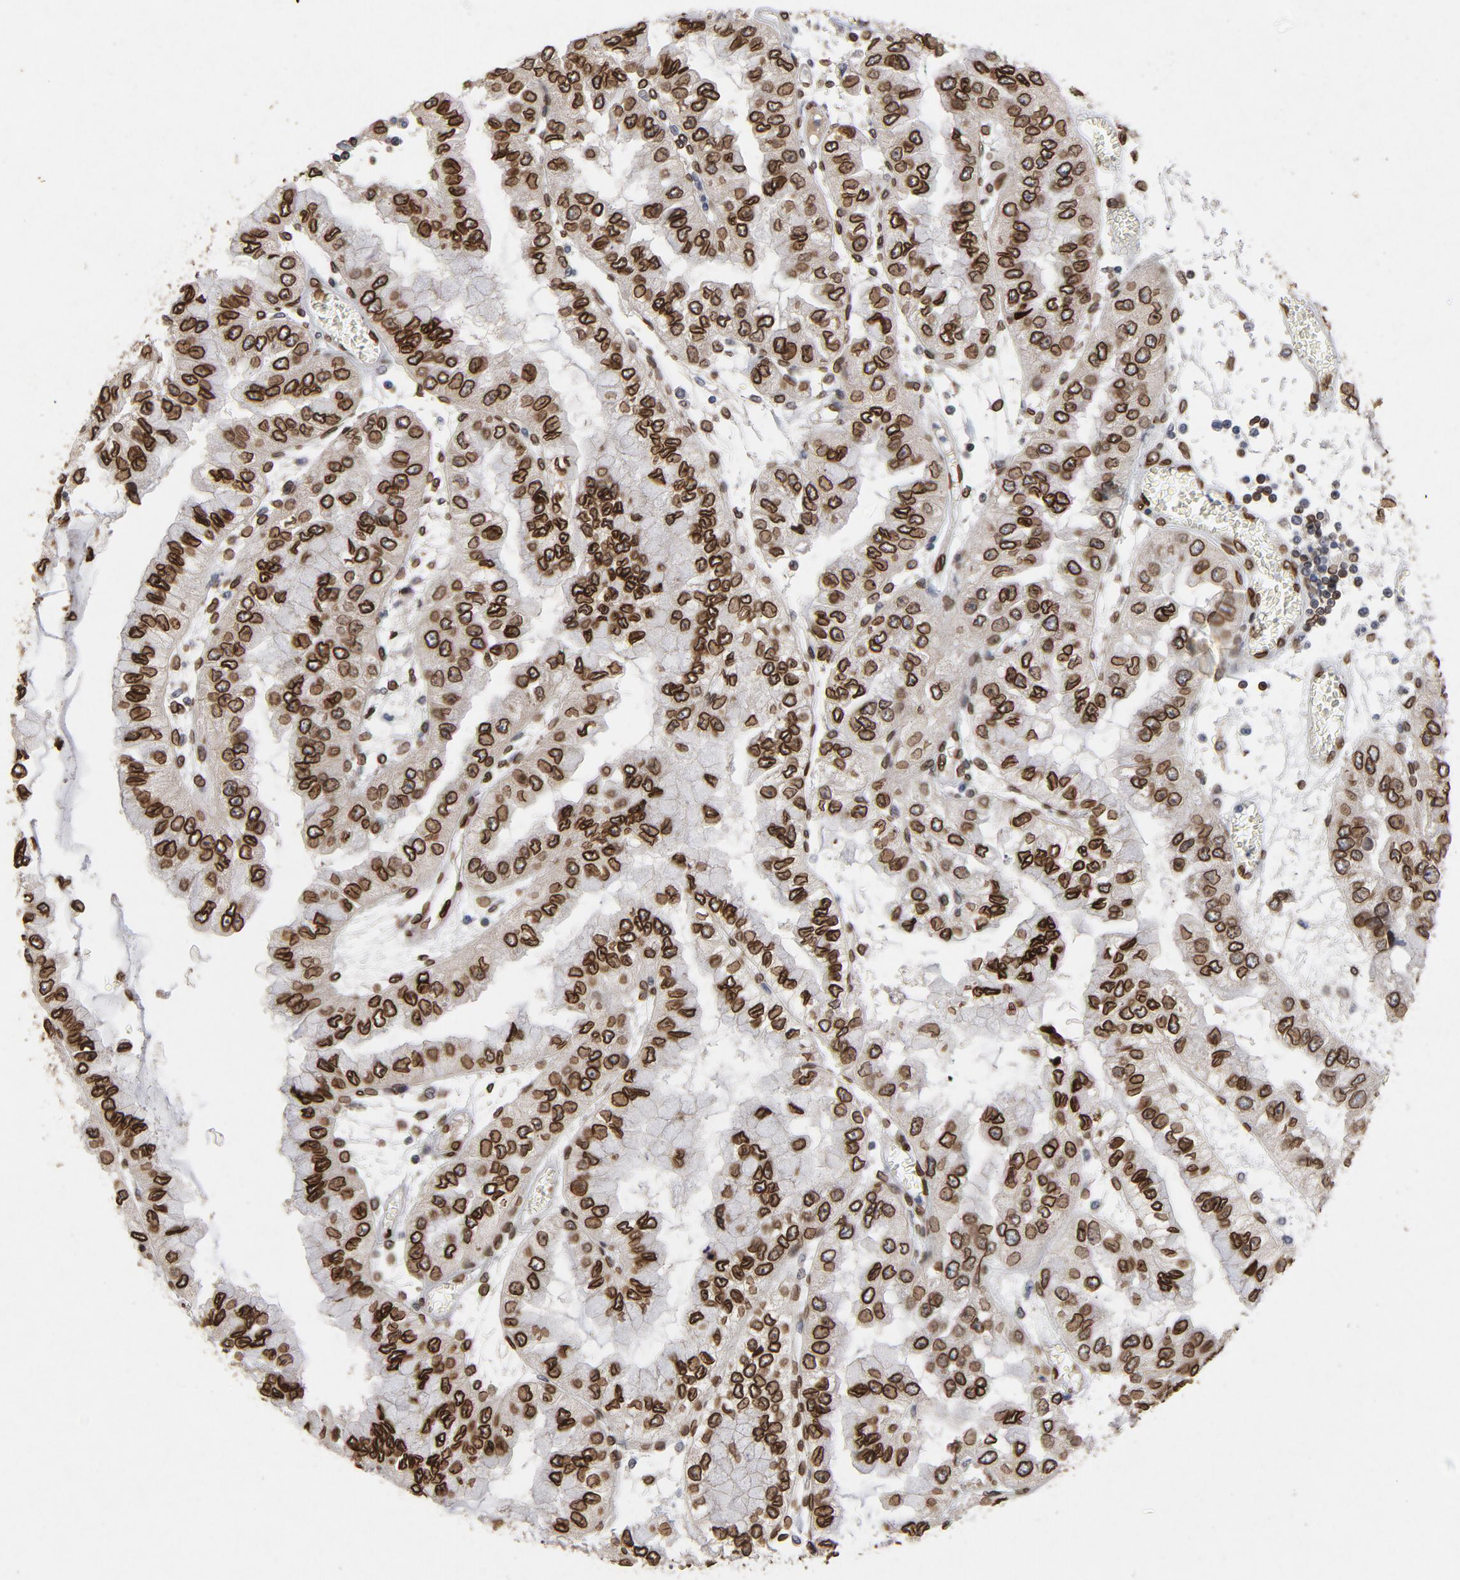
{"staining": {"intensity": "strong", "quantity": ">75%", "location": "cytoplasmic/membranous,nuclear"}, "tissue": "liver cancer", "cell_type": "Tumor cells", "image_type": "cancer", "snomed": [{"axis": "morphology", "description": "Cholangiocarcinoma"}, {"axis": "topography", "description": "Liver"}], "caption": "This photomicrograph exhibits cholangiocarcinoma (liver) stained with IHC to label a protein in brown. The cytoplasmic/membranous and nuclear of tumor cells show strong positivity for the protein. Nuclei are counter-stained blue.", "gene": "LMNA", "patient": {"sex": "female", "age": 79}}